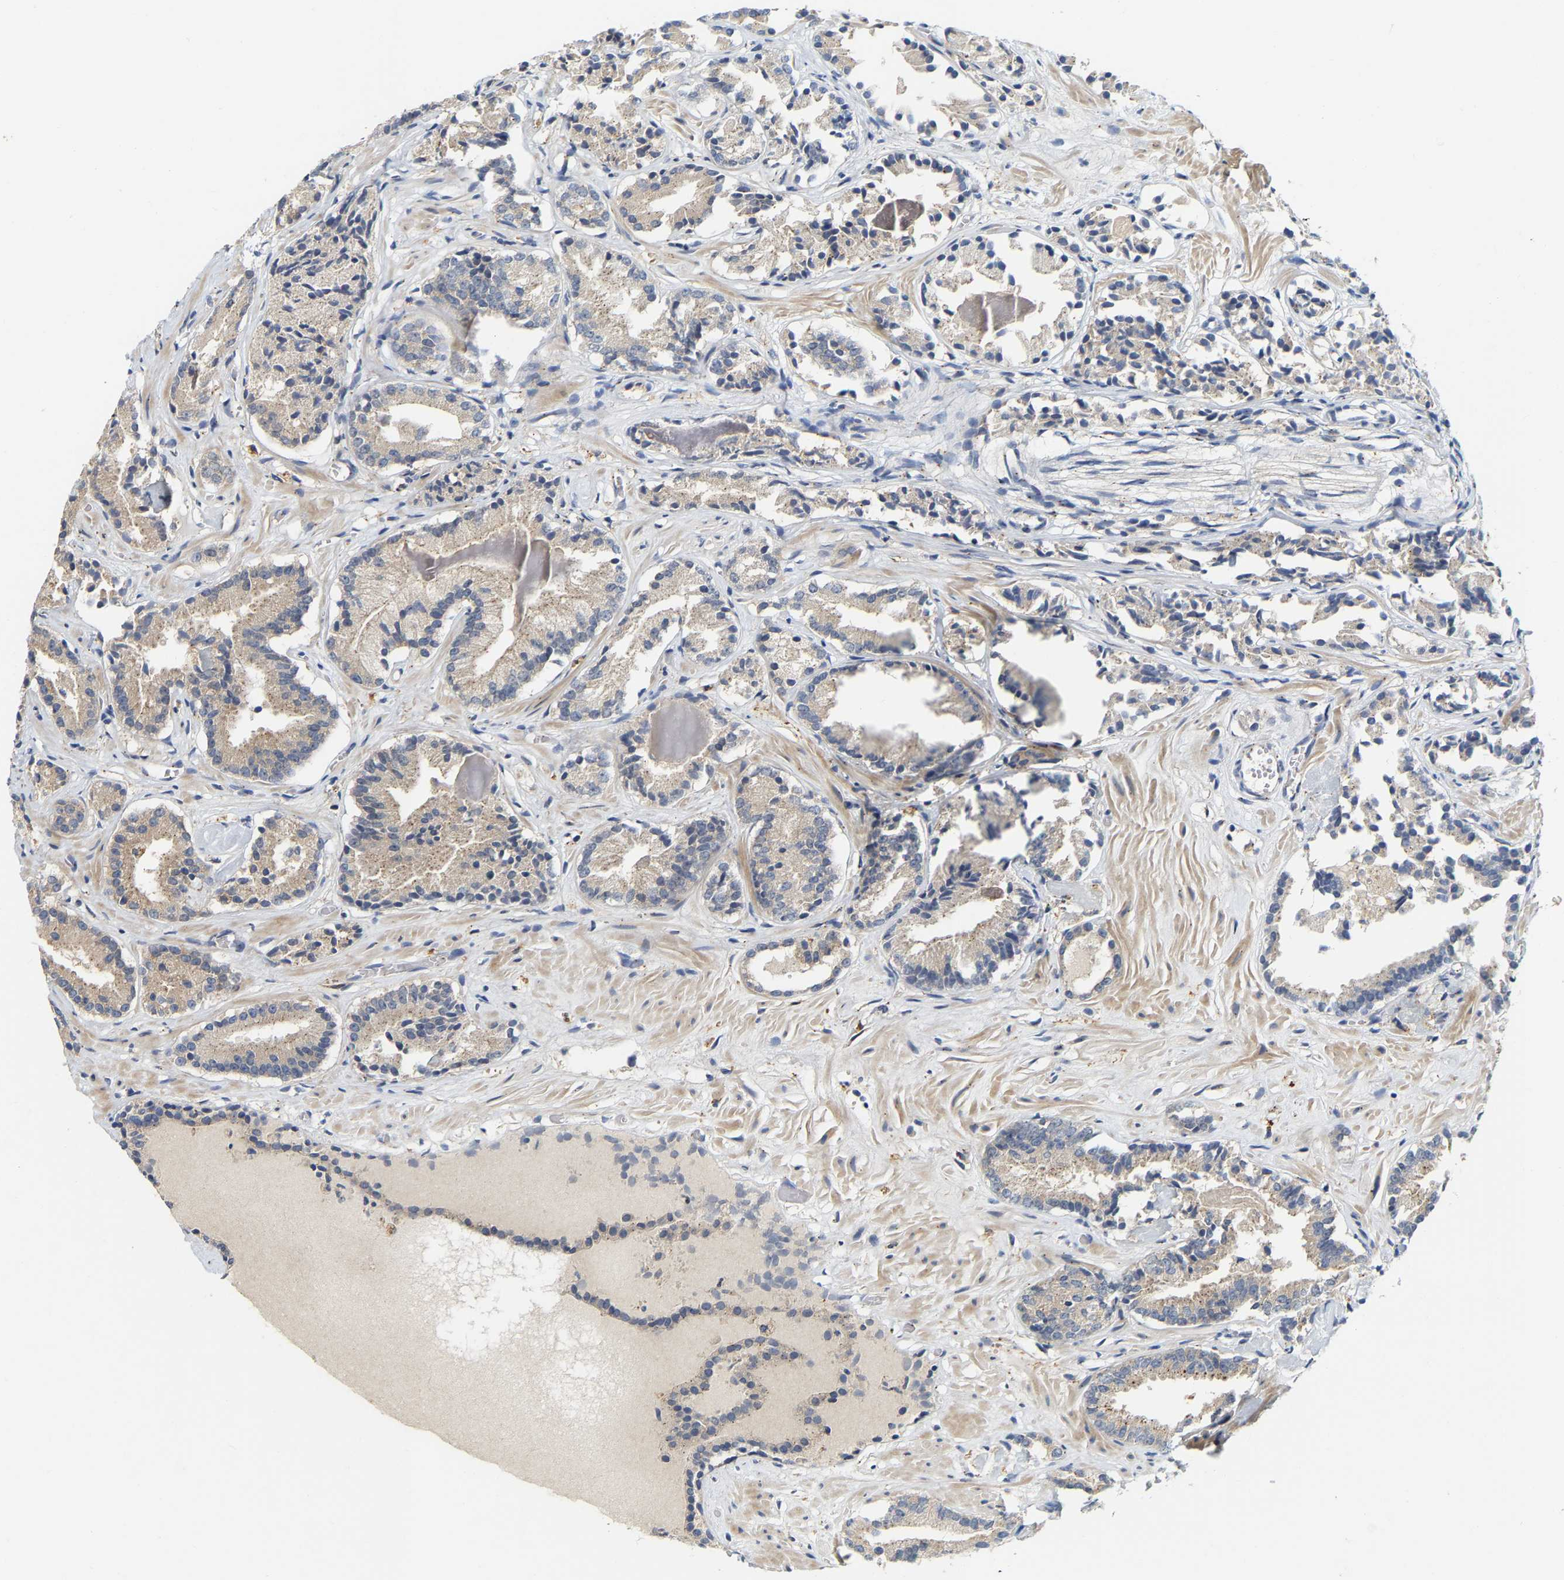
{"staining": {"intensity": "weak", "quantity": ">75%", "location": "cytoplasmic/membranous"}, "tissue": "prostate cancer", "cell_type": "Tumor cells", "image_type": "cancer", "snomed": [{"axis": "morphology", "description": "Adenocarcinoma, Low grade"}, {"axis": "topography", "description": "Prostate"}], "caption": "This histopathology image shows low-grade adenocarcinoma (prostate) stained with immunohistochemistry (IHC) to label a protein in brown. The cytoplasmic/membranous of tumor cells show weak positivity for the protein. Nuclei are counter-stained blue.", "gene": "PCNT", "patient": {"sex": "male", "age": 51}}